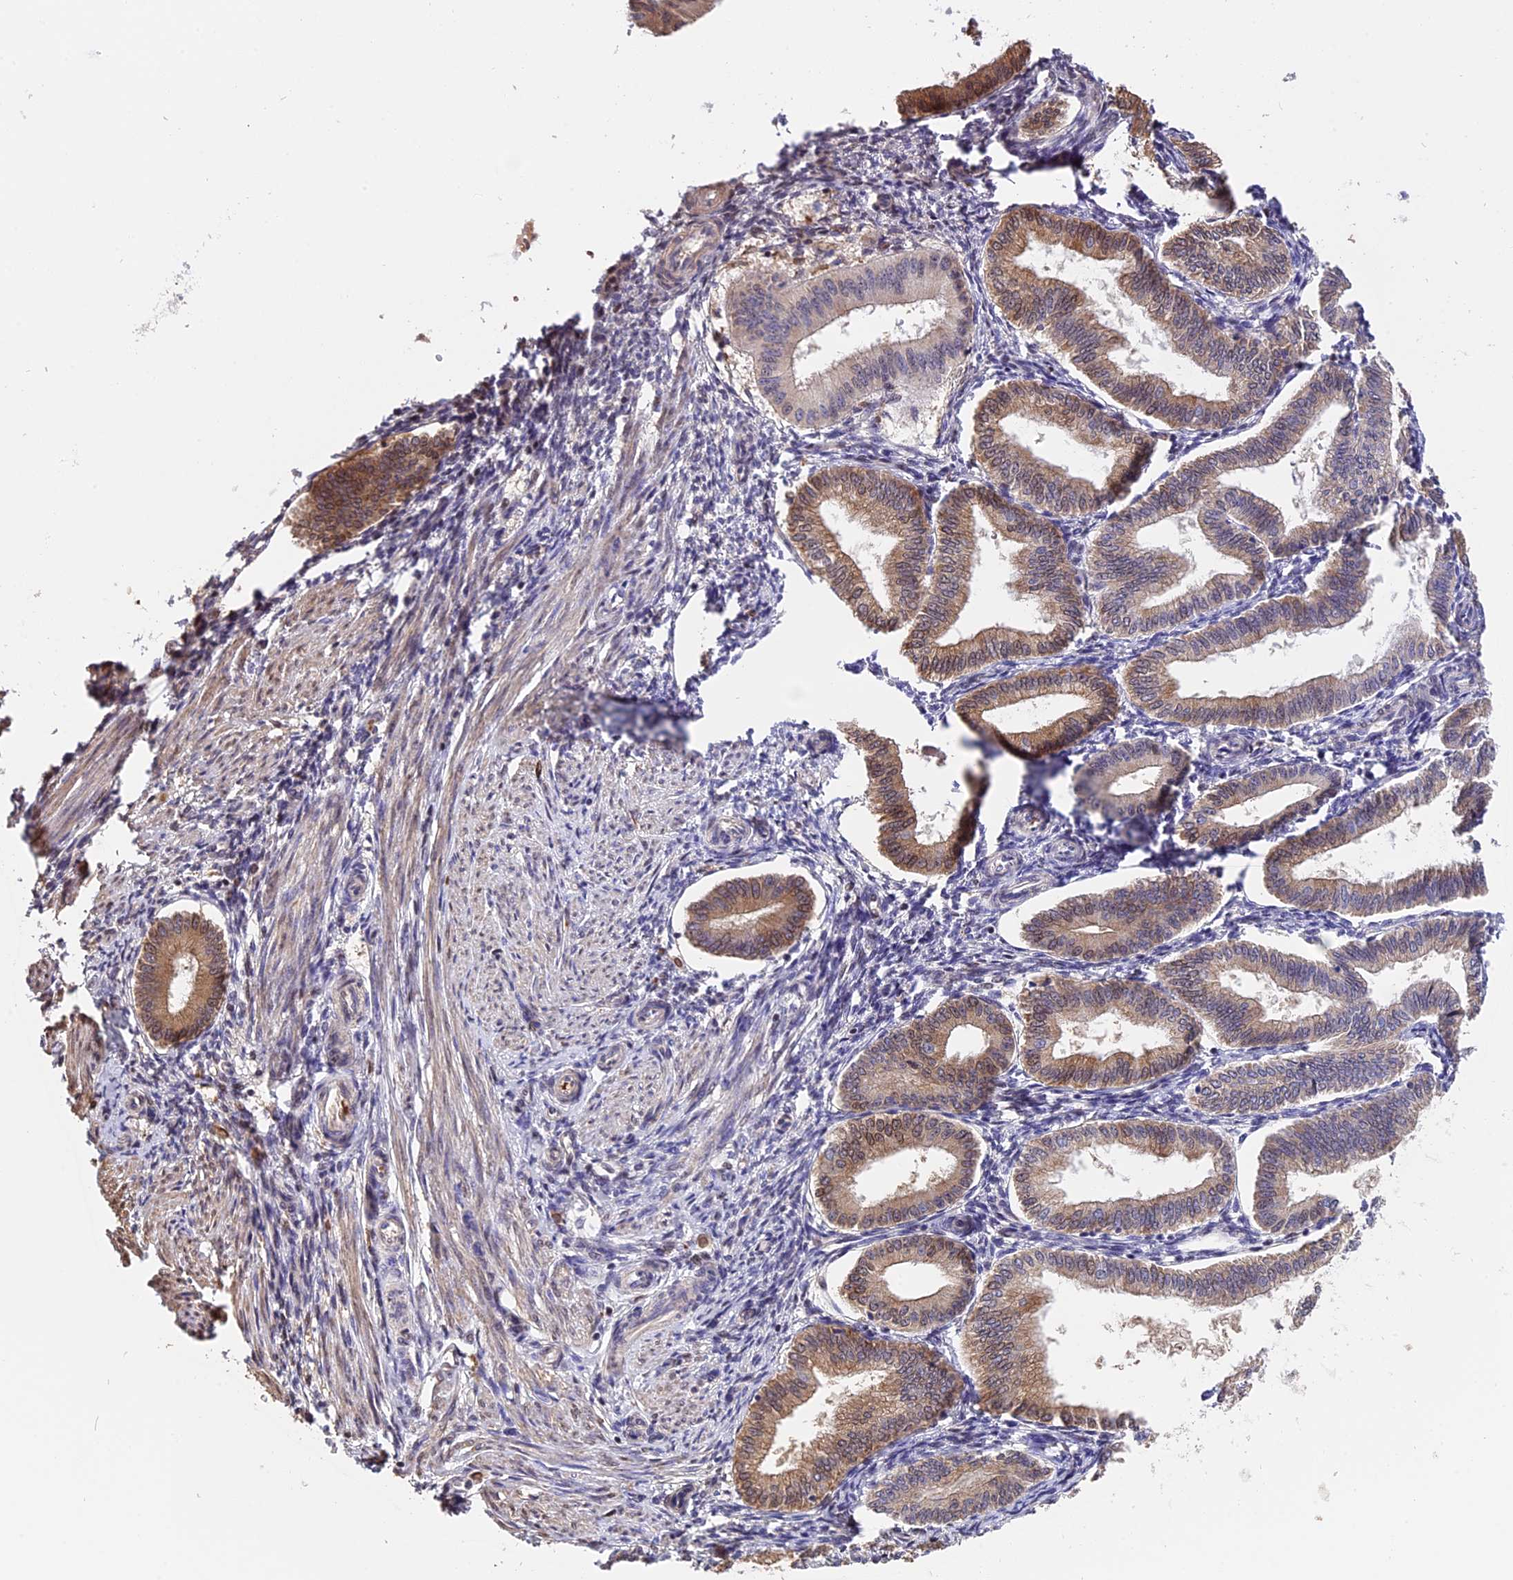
{"staining": {"intensity": "moderate", "quantity": "25%-75%", "location": "cytoplasmic/membranous,nuclear"}, "tissue": "endometrium", "cell_type": "Cells in endometrial stroma", "image_type": "normal", "snomed": [{"axis": "morphology", "description": "Normal tissue, NOS"}, {"axis": "topography", "description": "Endometrium"}], "caption": "A histopathology image of endometrium stained for a protein exhibits moderate cytoplasmic/membranous,nuclear brown staining in cells in endometrial stroma. The staining was performed using DAB, with brown indicating positive protein expression. Nuclei are stained blue with hematoxylin.", "gene": "HERPUD1", "patient": {"sex": "female", "age": 39}}